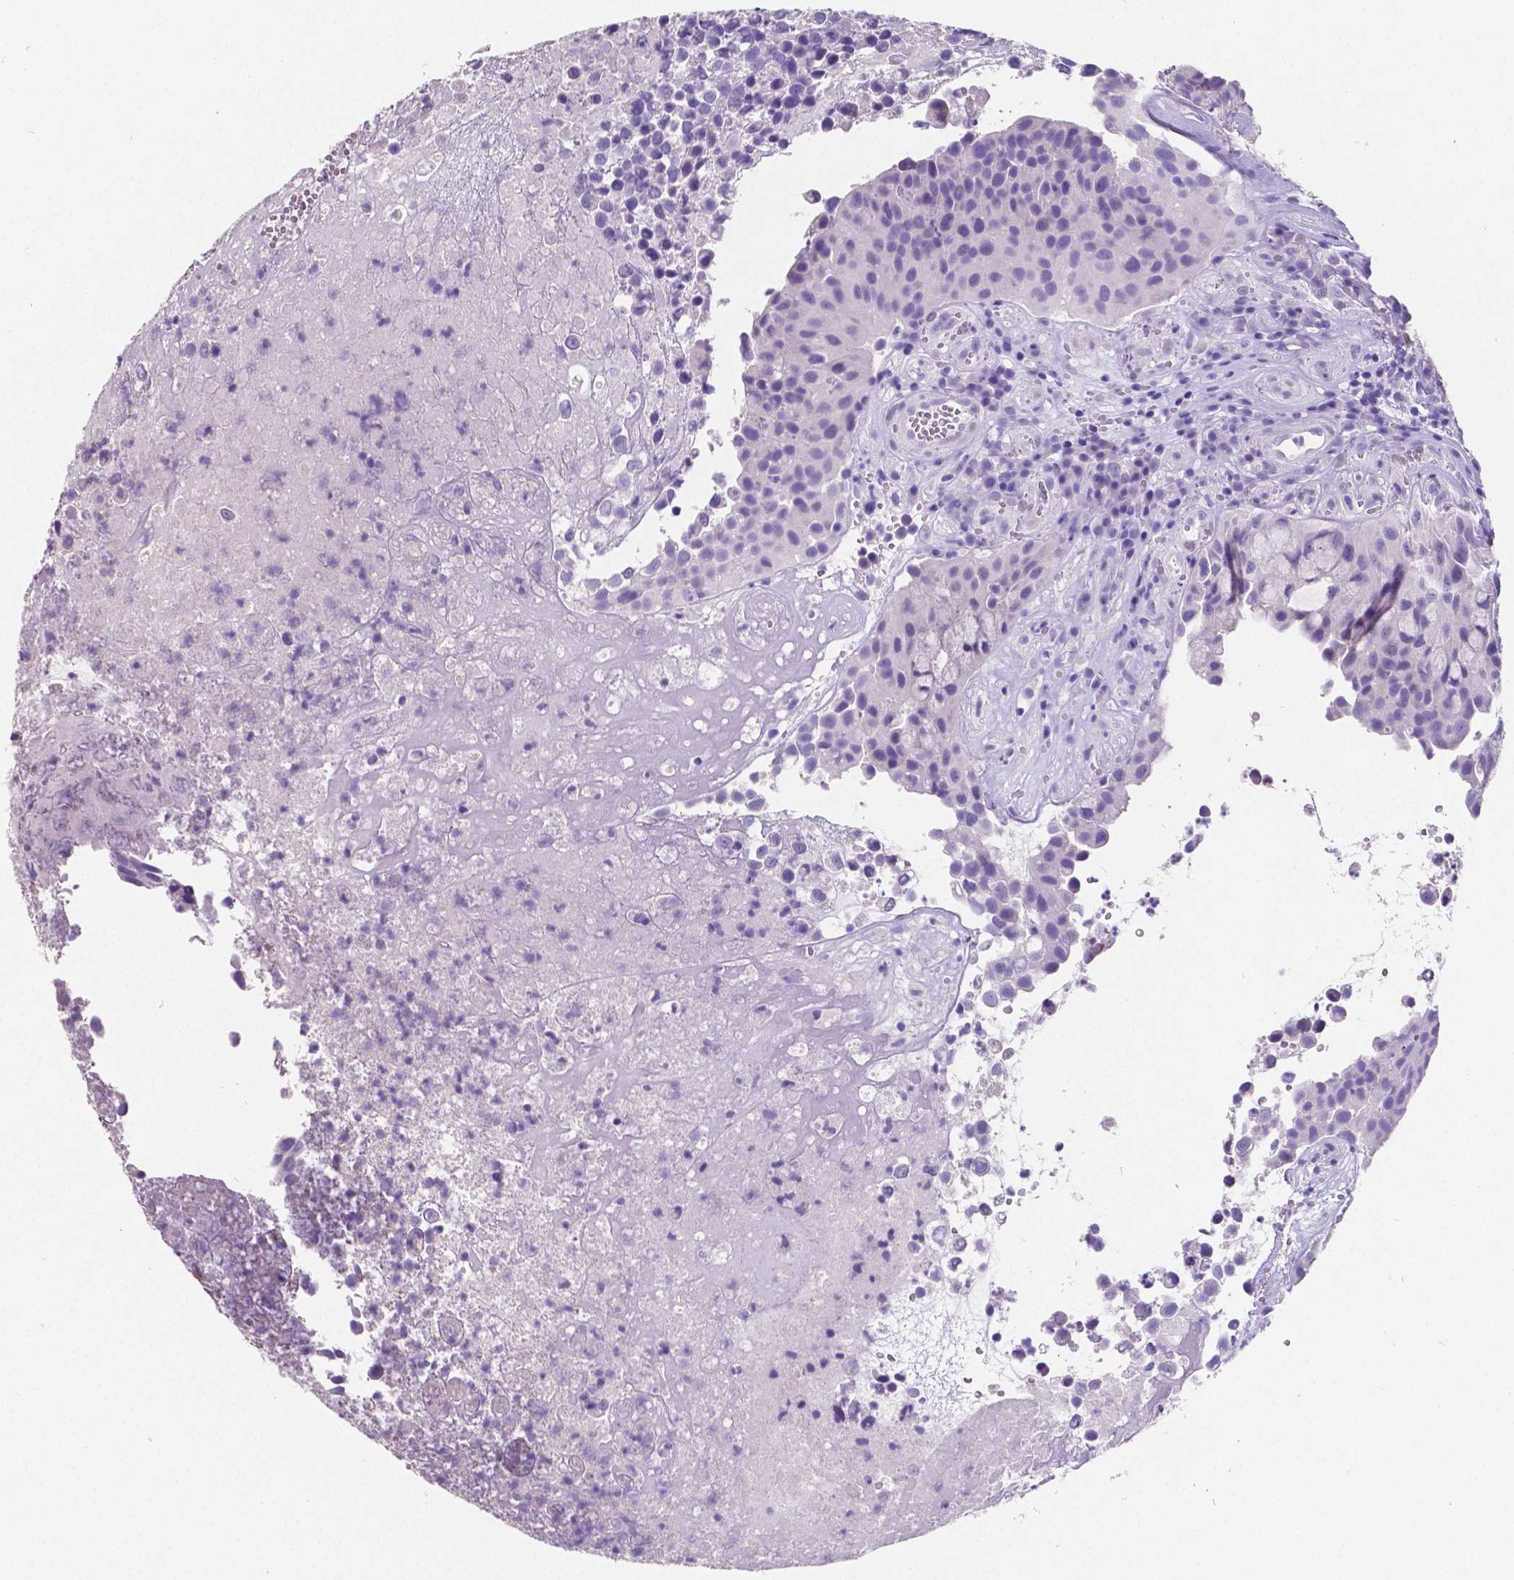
{"staining": {"intensity": "negative", "quantity": "none", "location": "none"}, "tissue": "urothelial cancer", "cell_type": "Tumor cells", "image_type": "cancer", "snomed": [{"axis": "morphology", "description": "Urothelial carcinoma, Low grade"}, {"axis": "topography", "description": "Urinary bladder"}], "caption": "High magnification brightfield microscopy of low-grade urothelial carcinoma stained with DAB (3,3'-diaminobenzidine) (brown) and counterstained with hematoxylin (blue): tumor cells show no significant expression.", "gene": "SATB2", "patient": {"sex": "male", "age": 76}}